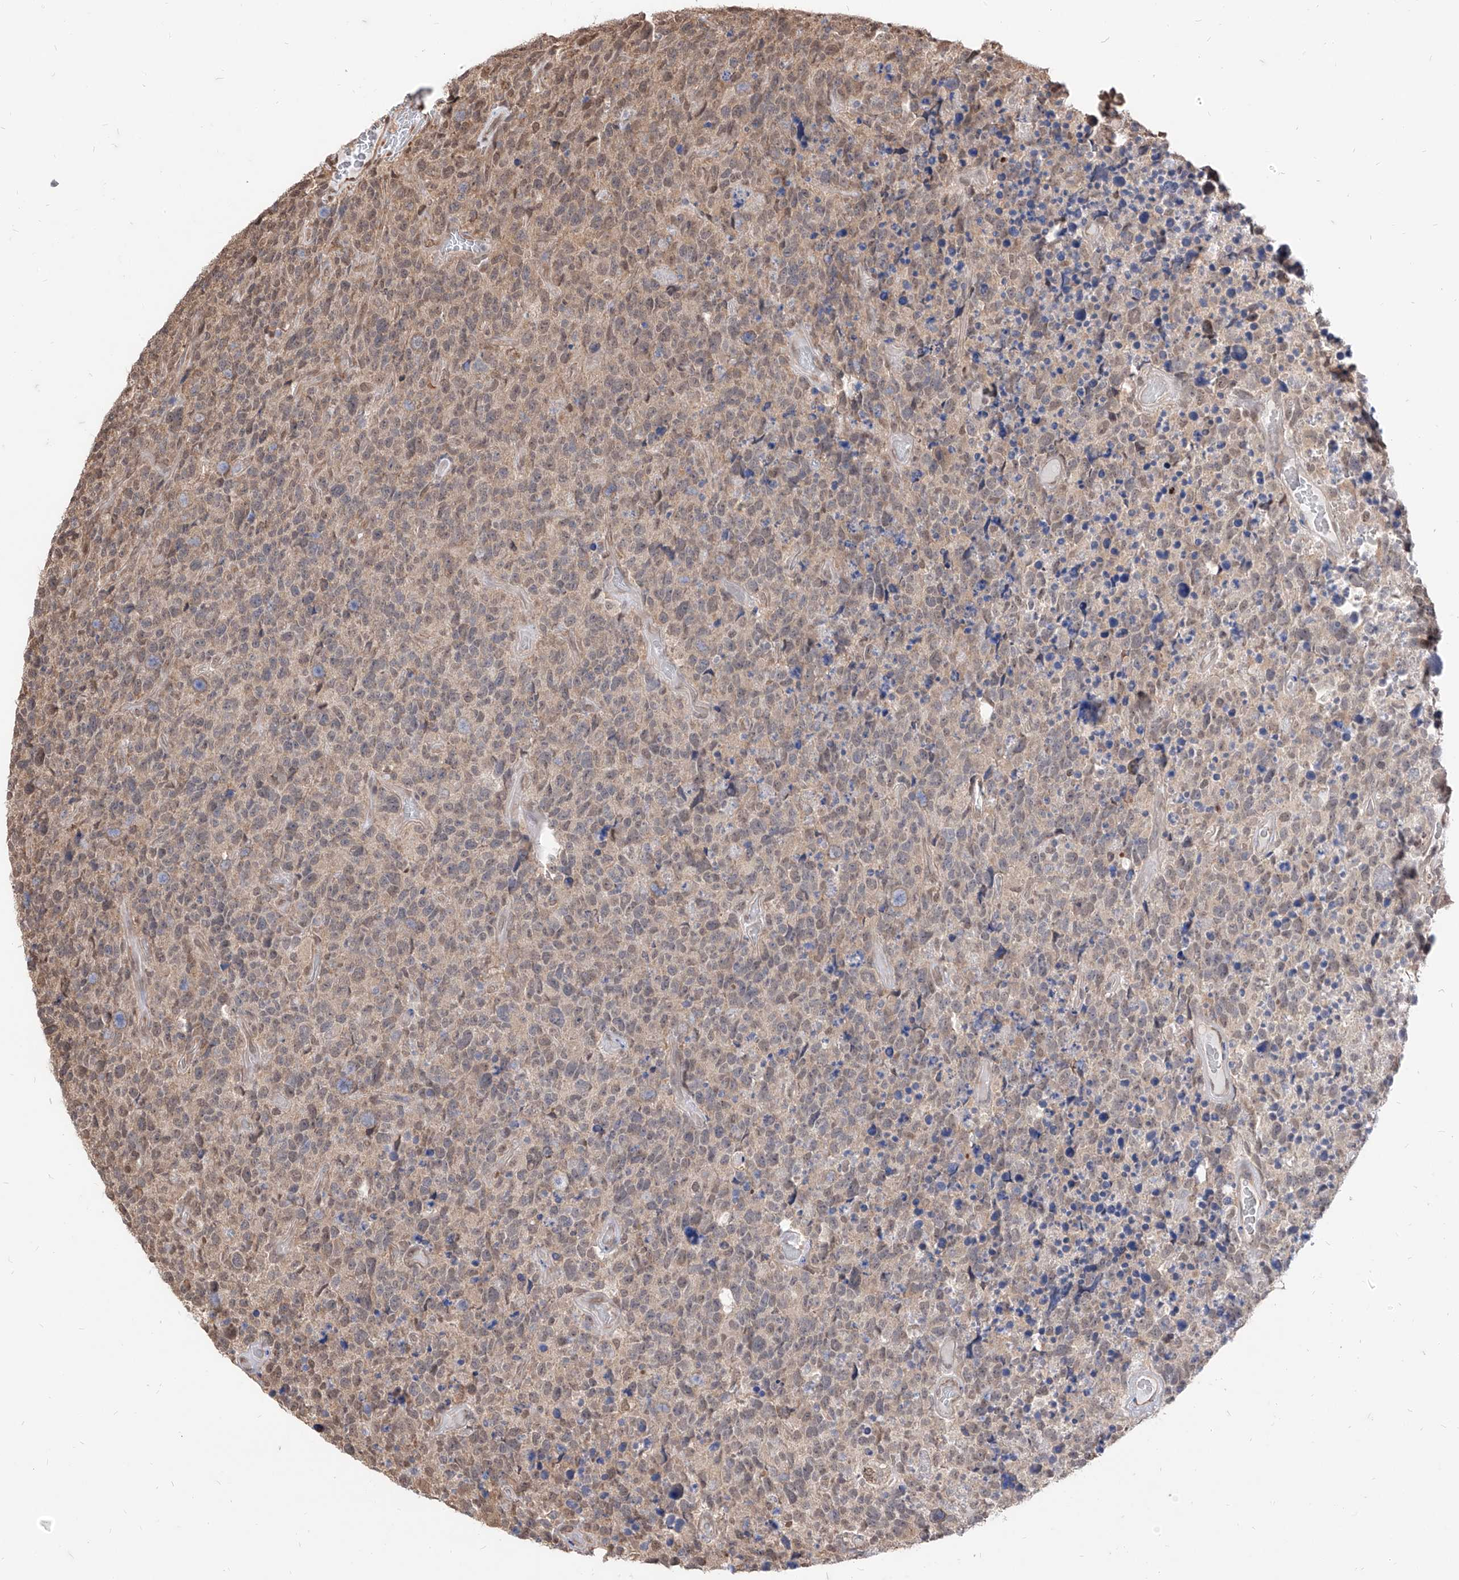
{"staining": {"intensity": "moderate", "quantity": "<25%", "location": "nuclear"}, "tissue": "glioma", "cell_type": "Tumor cells", "image_type": "cancer", "snomed": [{"axis": "morphology", "description": "Glioma, malignant, High grade"}, {"axis": "topography", "description": "Brain"}], "caption": "Moderate nuclear positivity is appreciated in approximately <25% of tumor cells in glioma.", "gene": "C8orf82", "patient": {"sex": "male", "age": 69}}